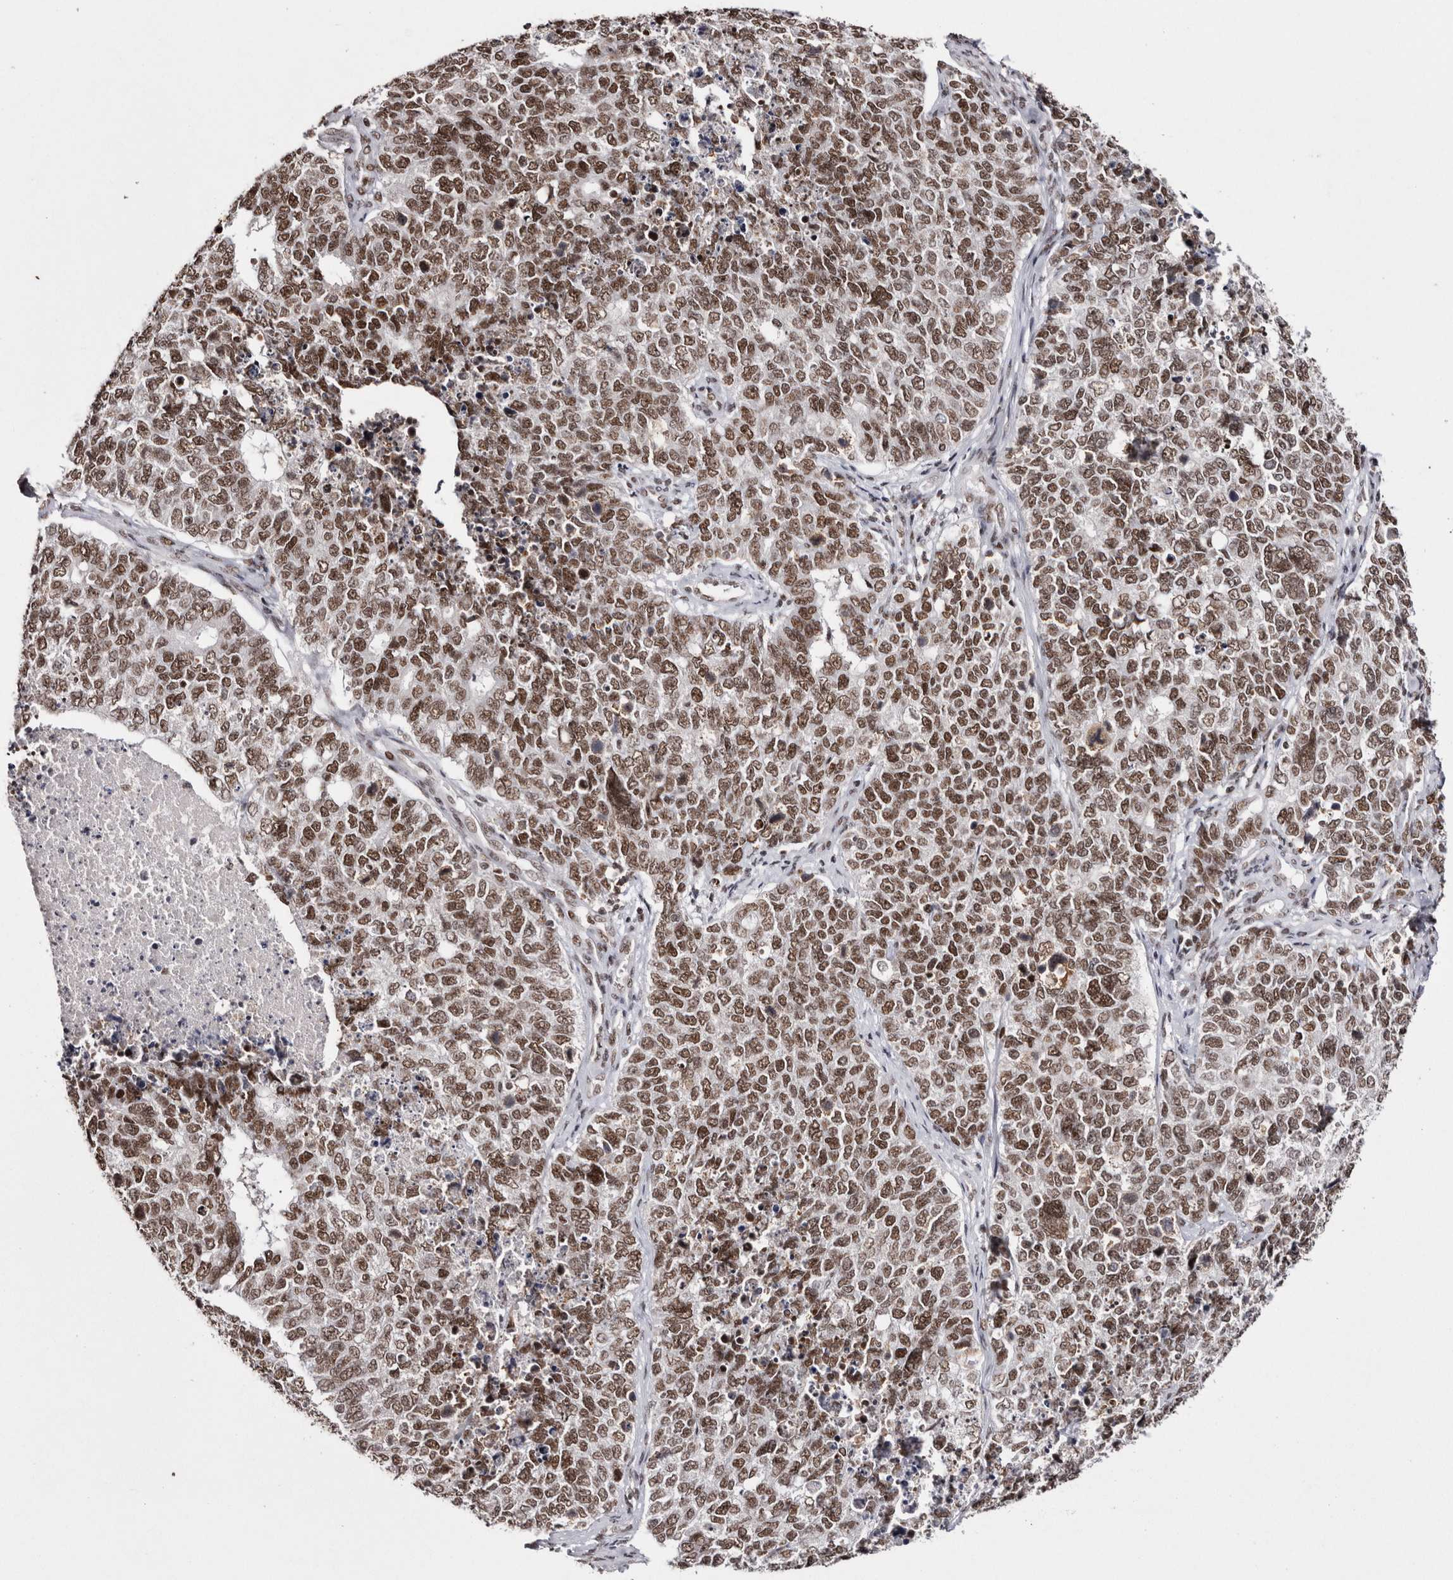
{"staining": {"intensity": "moderate", "quantity": ">75%", "location": "nuclear"}, "tissue": "cervical cancer", "cell_type": "Tumor cells", "image_type": "cancer", "snomed": [{"axis": "morphology", "description": "Squamous cell carcinoma, NOS"}, {"axis": "topography", "description": "Cervix"}], "caption": "Cervical cancer (squamous cell carcinoma) was stained to show a protein in brown. There is medium levels of moderate nuclear positivity in about >75% of tumor cells.", "gene": "SMC1A", "patient": {"sex": "female", "age": 63}}